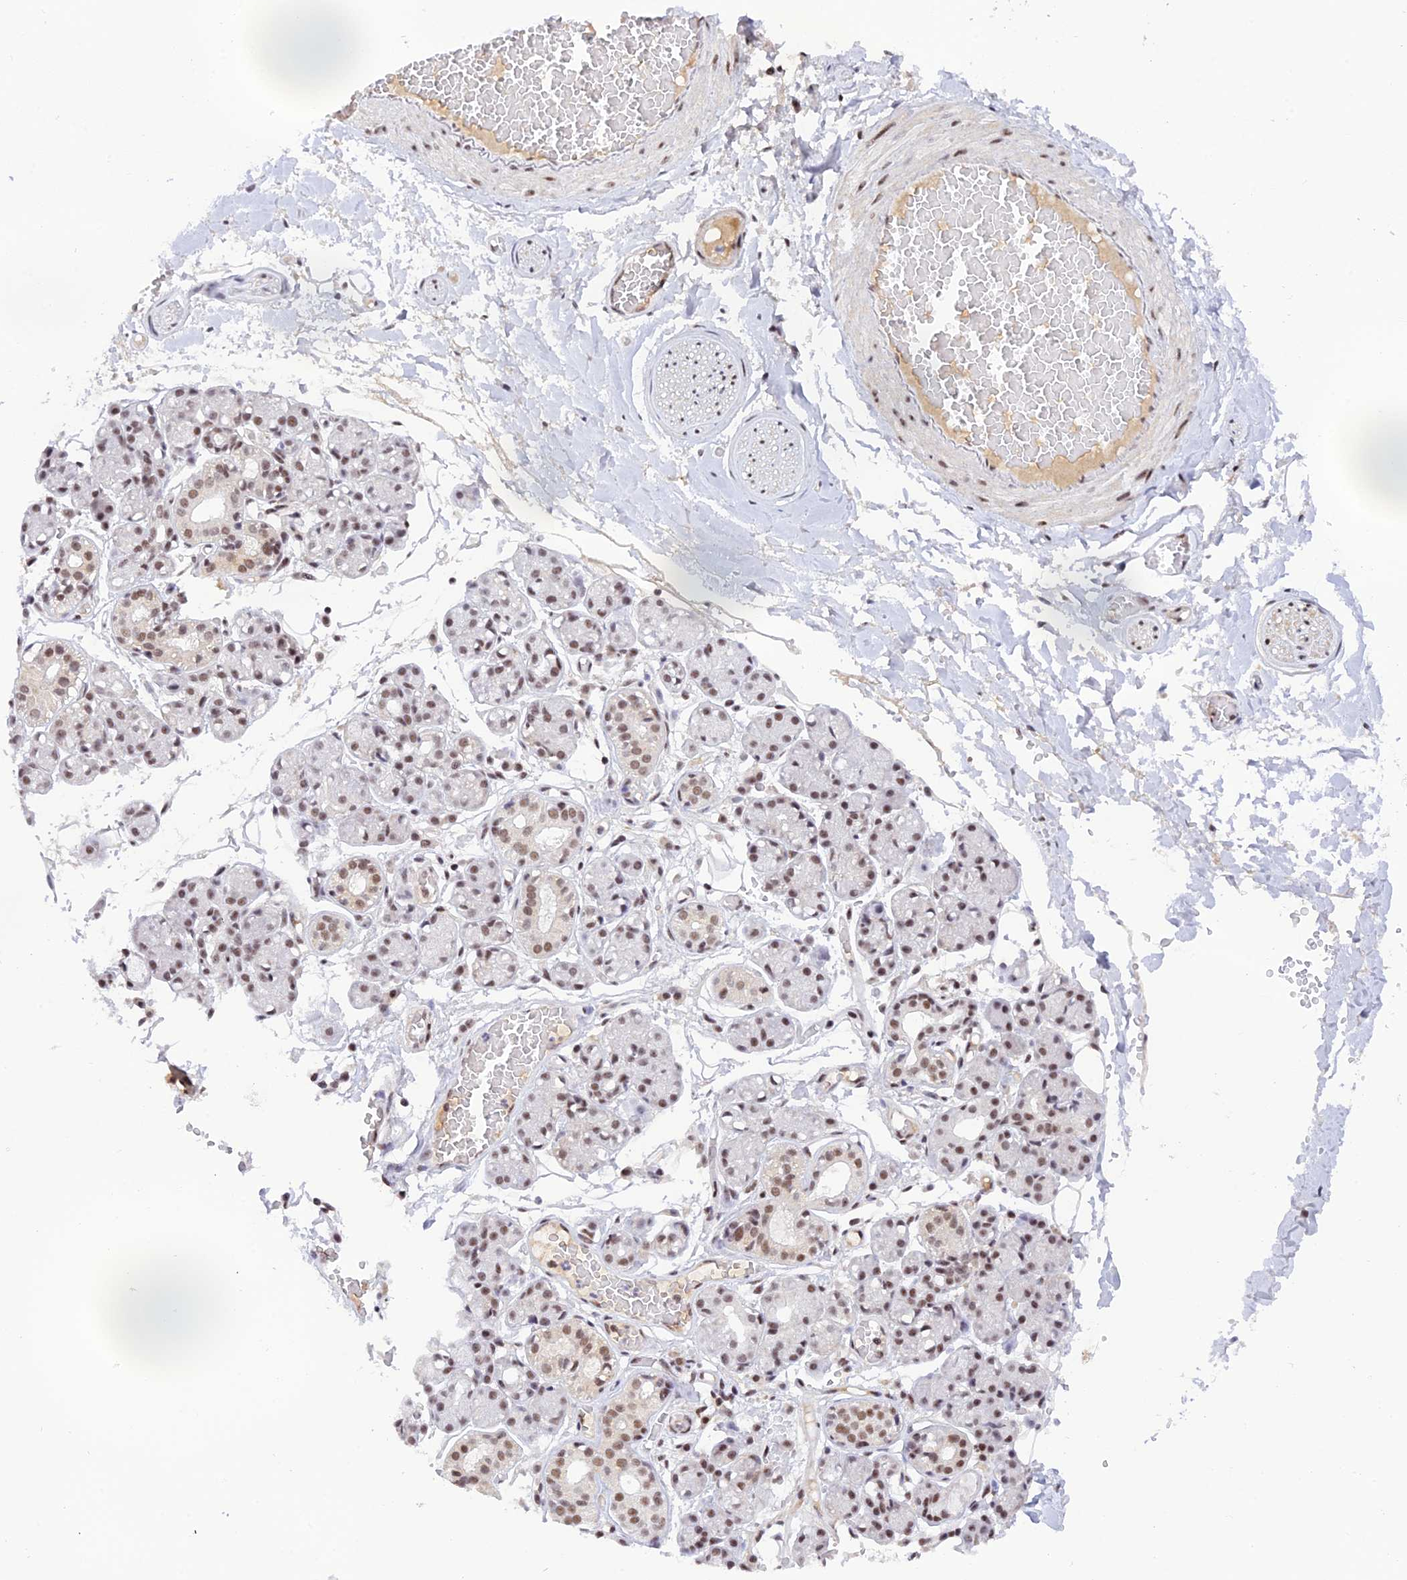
{"staining": {"intensity": "moderate", "quantity": "25%-75%", "location": "nuclear"}, "tissue": "salivary gland", "cell_type": "Glandular cells", "image_type": "normal", "snomed": [{"axis": "morphology", "description": "Normal tissue, NOS"}, {"axis": "topography", "description": "Salivary gland"}], "caption": "Brown immunohistochemical staining in normal human salivary gland shows moderate nuclear expression in approximately 25%-75% of glandular cells.", "gene": "THAP11", "patient": {"sex": "male", "age": 63}}